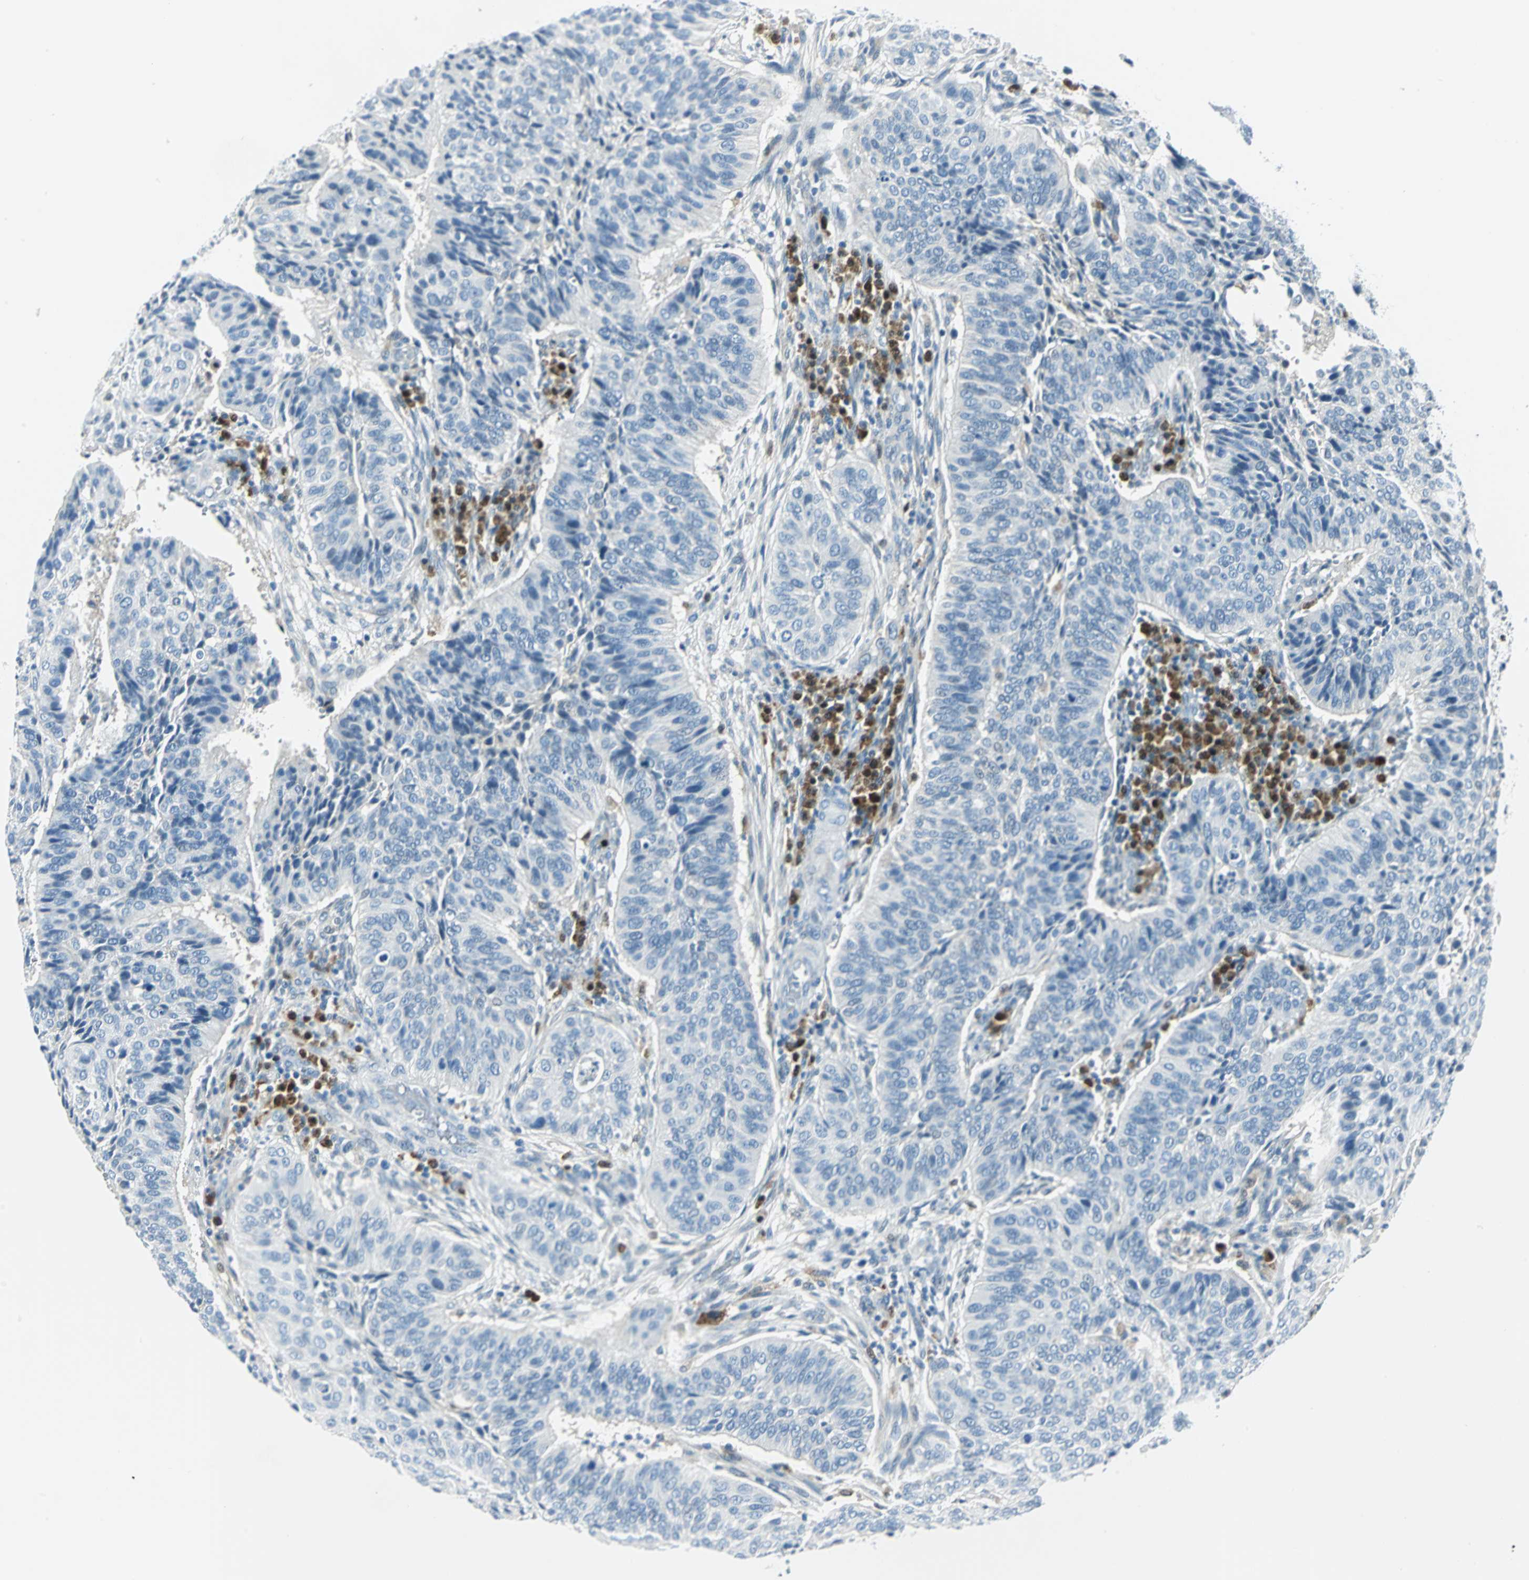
{"staining": {"intensity": "negative", "quantity": "none", "location": "none"}, "tissue": "cervical cancer", "cell_type": "Tumor cells", "image_type": "cancer", "snomed": [{"axis": "morphology", "description": "Squamous cell carcinoma, NOS"}, {"axis": "topography", "description": "Cervix"}], "caption": "This is an immunohistochemistry (IHC) histopathology image of squamous cell carcinoma (cervical). There is no staining in tumor cells.", "gene": "AKR1A1", "patient": {"sex": "female", "age": 39}}